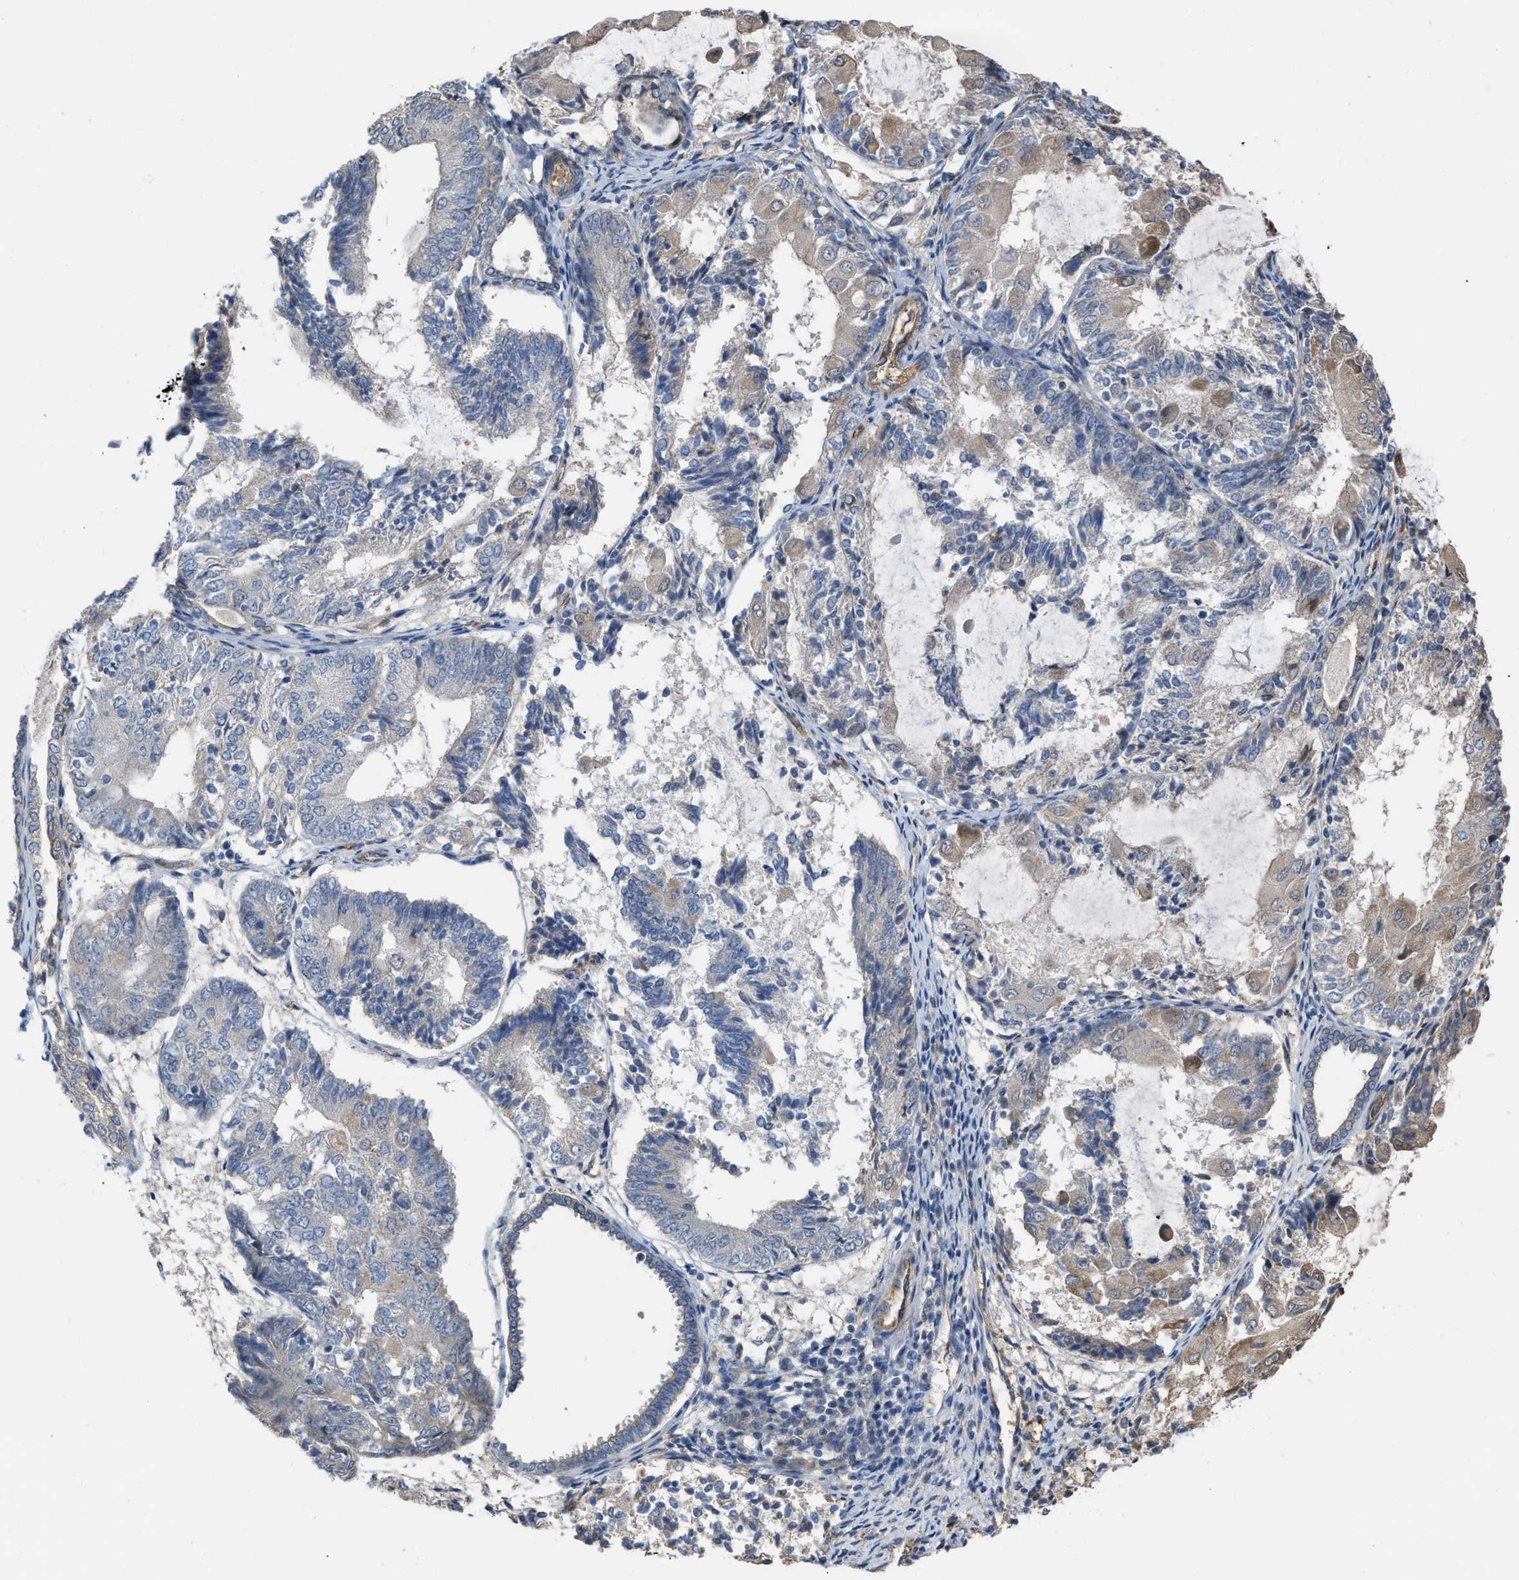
{"staining": {"intensity": "weak", "quantity": "<25%", "location": "cytoplasmic/membranous"}, "tissue": "endometrial cancer", "cell_type": "Tumor cells", "image_type": "cancer", "snomed": [{"axis": "morphology", "description": "Adenocarcinoma, NOS"}, {"axis": "topography", "description": "Endometrium"}], "caption": "This image is of adenocarcinoma (endometrial) stained with immunohistochemistry (IHC) to label a protein in brown with the nuclei are counter-stained blue. There is no expression in tumor cells.", "gene": "SLC4A11", "patient": {"sex": "female", "age": 81}}